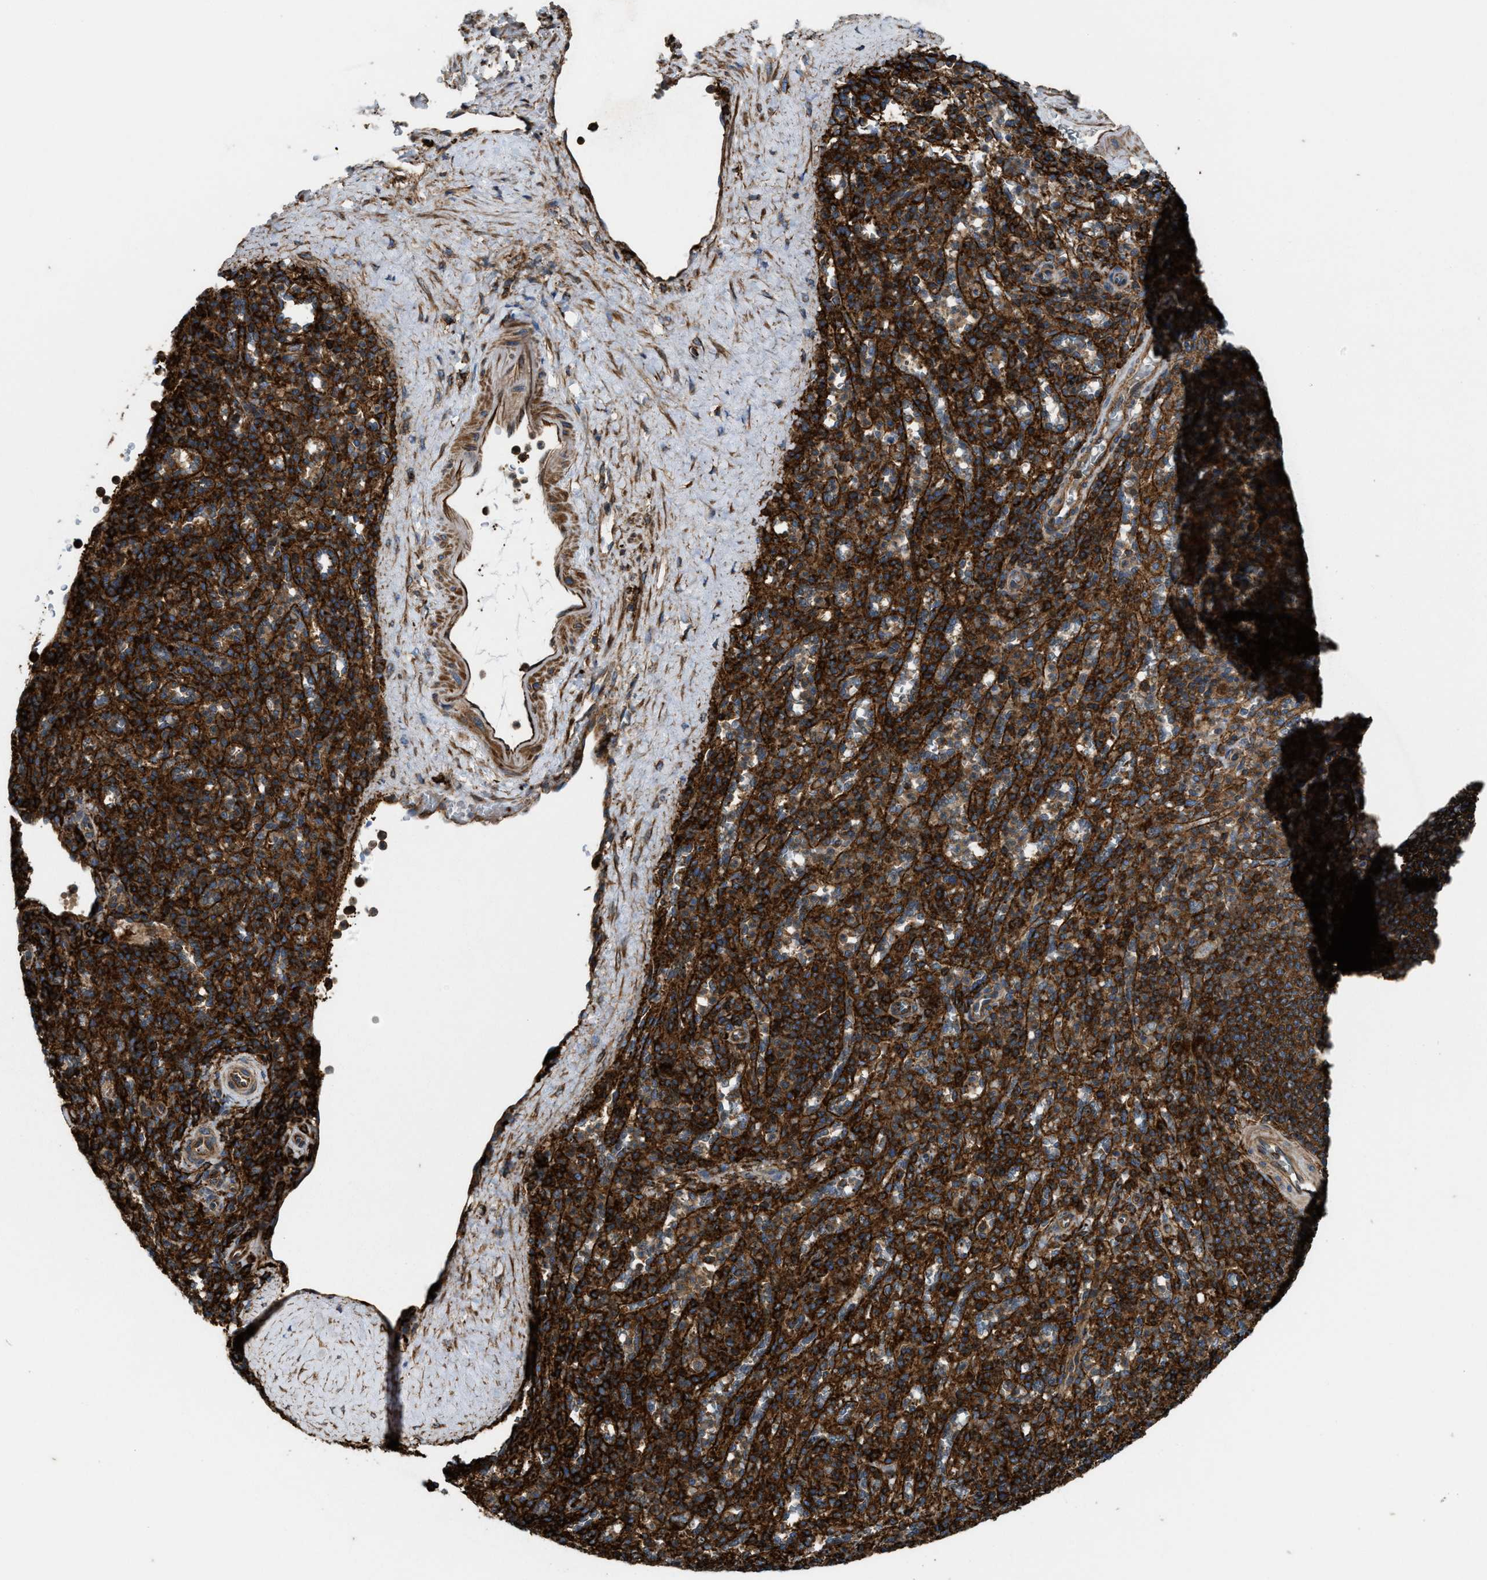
{"staining": {"intensity": "strong", "quantity": ">75%", "location": "cytoplasmic/membranous"}, "tissue": "spleen", "cell_type": "Cells in red pulp", "image_type": "normal", "snomed": [{"axis": "morphology", "description": "Normal tissue, NOS"}, {"axis": "topography", "description": "Spleen"}], "caption": "DAB immunohistochemical staining of unremarkable human spleen demonstrates strong cytoplasmic/membranous protein staining in about >75% of cells in red pulp.", "gene": "EGLN1", "patient": {"sex": "male", "age": 36}}